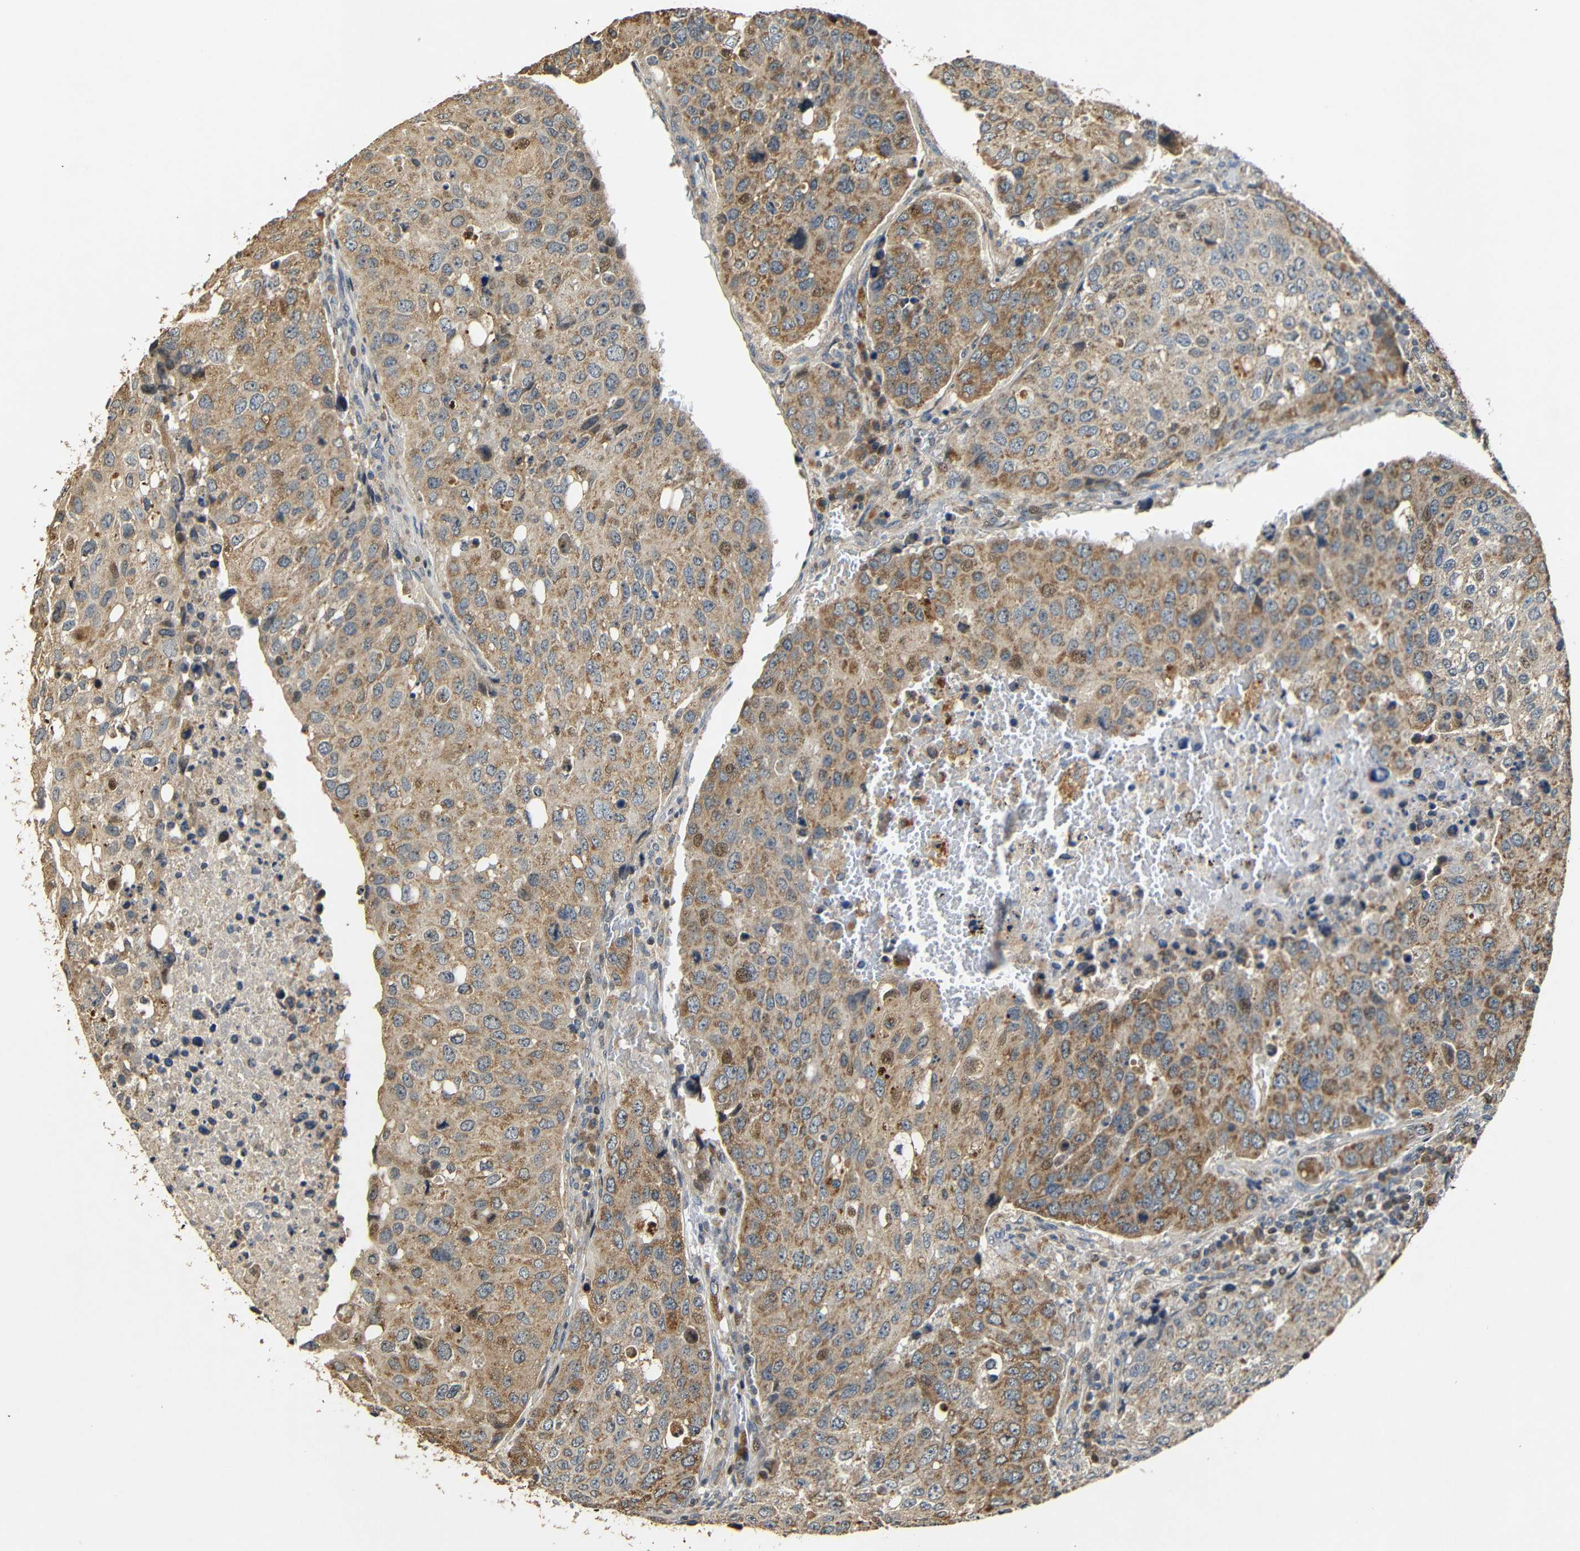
{"staining": {"intensity": "moderate", "quantity": ">75%", "location": "cytoplasmic/membranous,nuclear"}, "tissue": "urothelial cancer", "cell_type": "Tumor cells", "image_type": "cancer", "snomed": [{"axis": "morphology", "description": "Urothelial carcinoma, High grade"}, {"axis": "topography", "description": "Lymph node"}, {"axis": "topography", "description": "Urinary bladder"}], "caption": "DAB (3,3'-diaminobenzidine) immunohistochemical staining of urothelial cancer shows moderate cytoplasmic/membranous and nuclear protein expression in about >75% of tumor cells. (DAB (3,3'-diaminobenzidine) IHC with brightfield microscopy, high magnification).", "gene": "KAZALD1", "patient": {"sex": "male", "age": 51}}